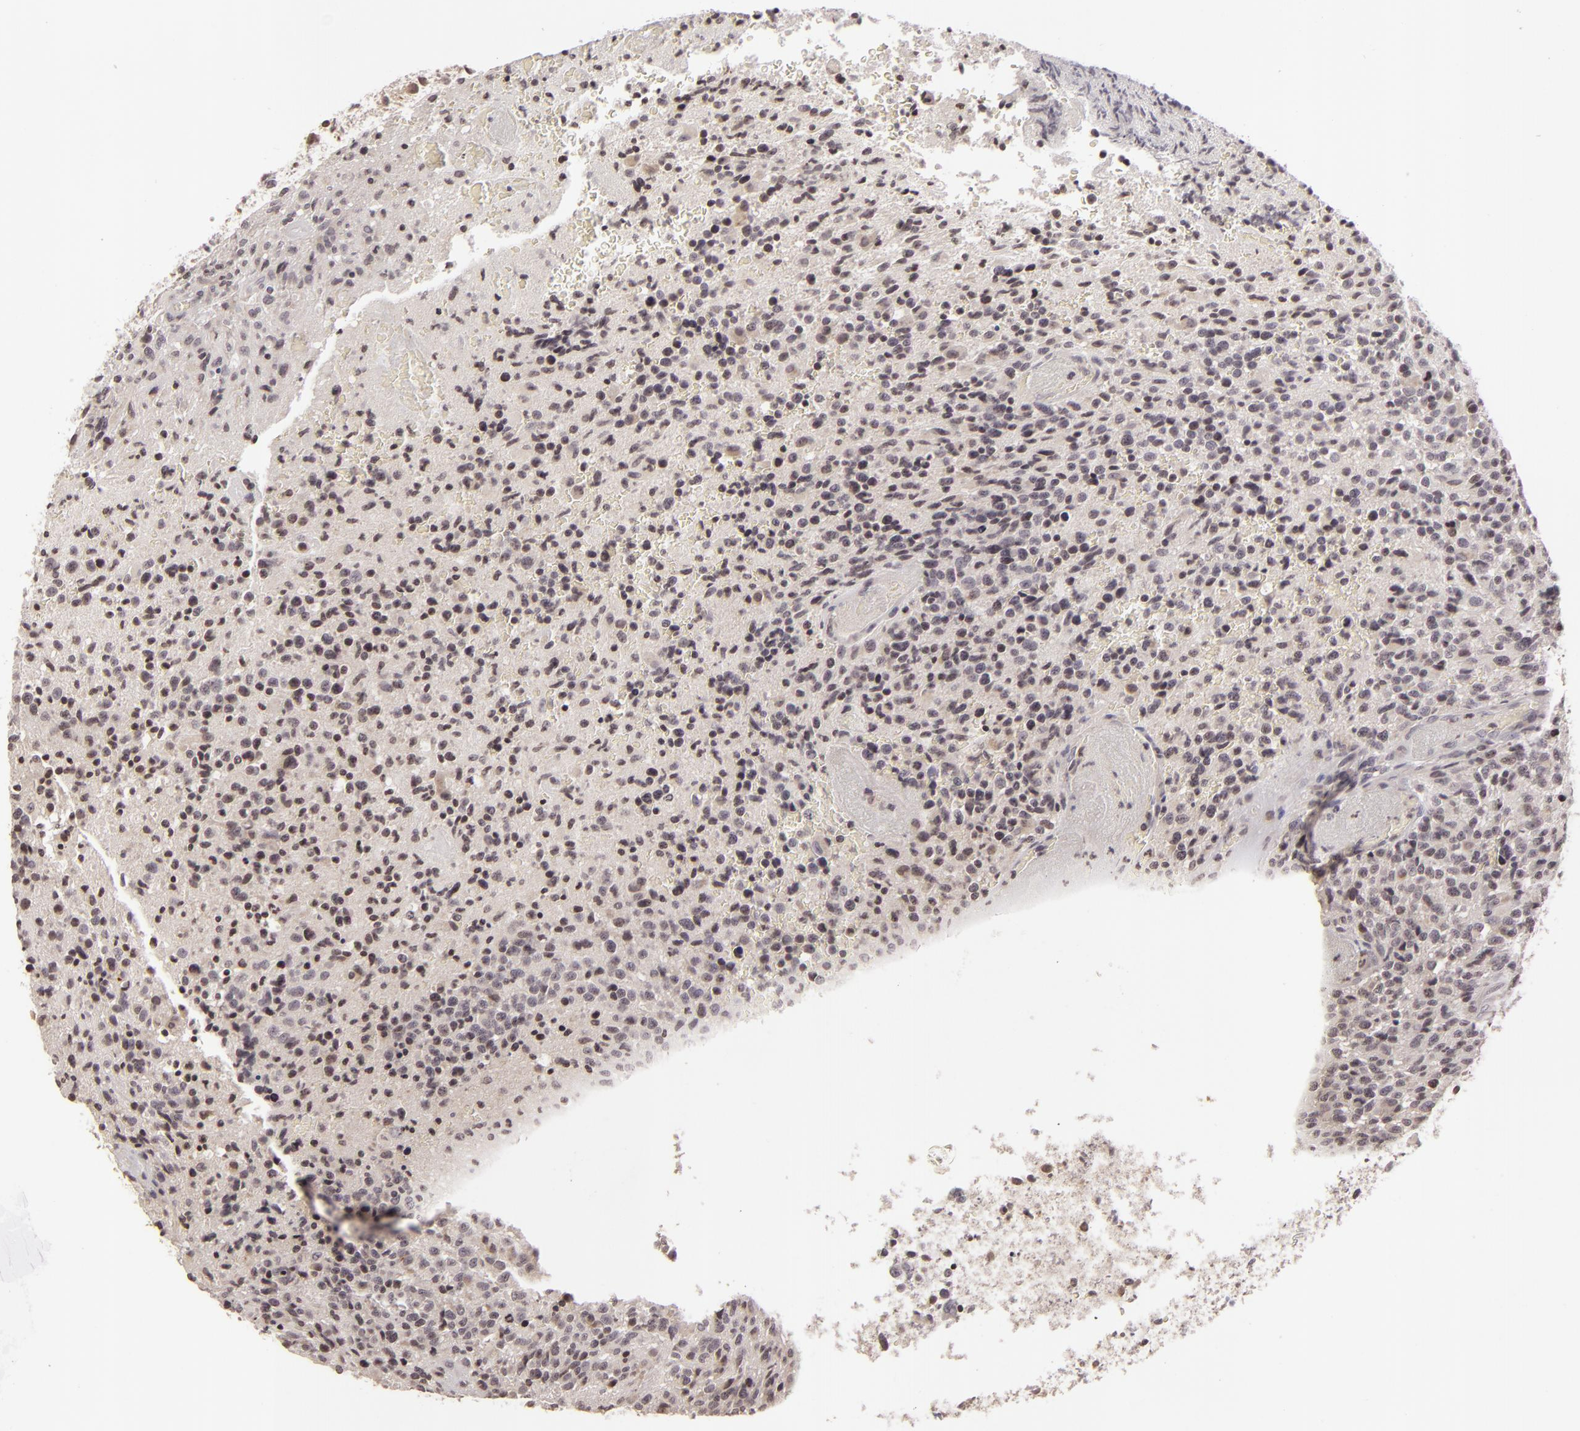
{"staining": {"intensity": "negative", "quantity": "none", "location": "none"}, "tissue": "glioma", "cell_type": "Tumor cells", "image_type": "cancer", "snomed": [{"axis": "morphology", "description": "Glioma, malignant, High grade"}, {"axis": "topography", "description": "Brain"}], "caption": "The immunohistochemistry (IHC) image has no significant positivity in tumor cells of glioma tissue.", "gene": "AKAP6", "patient": {"sex": "male", "age": 36}}